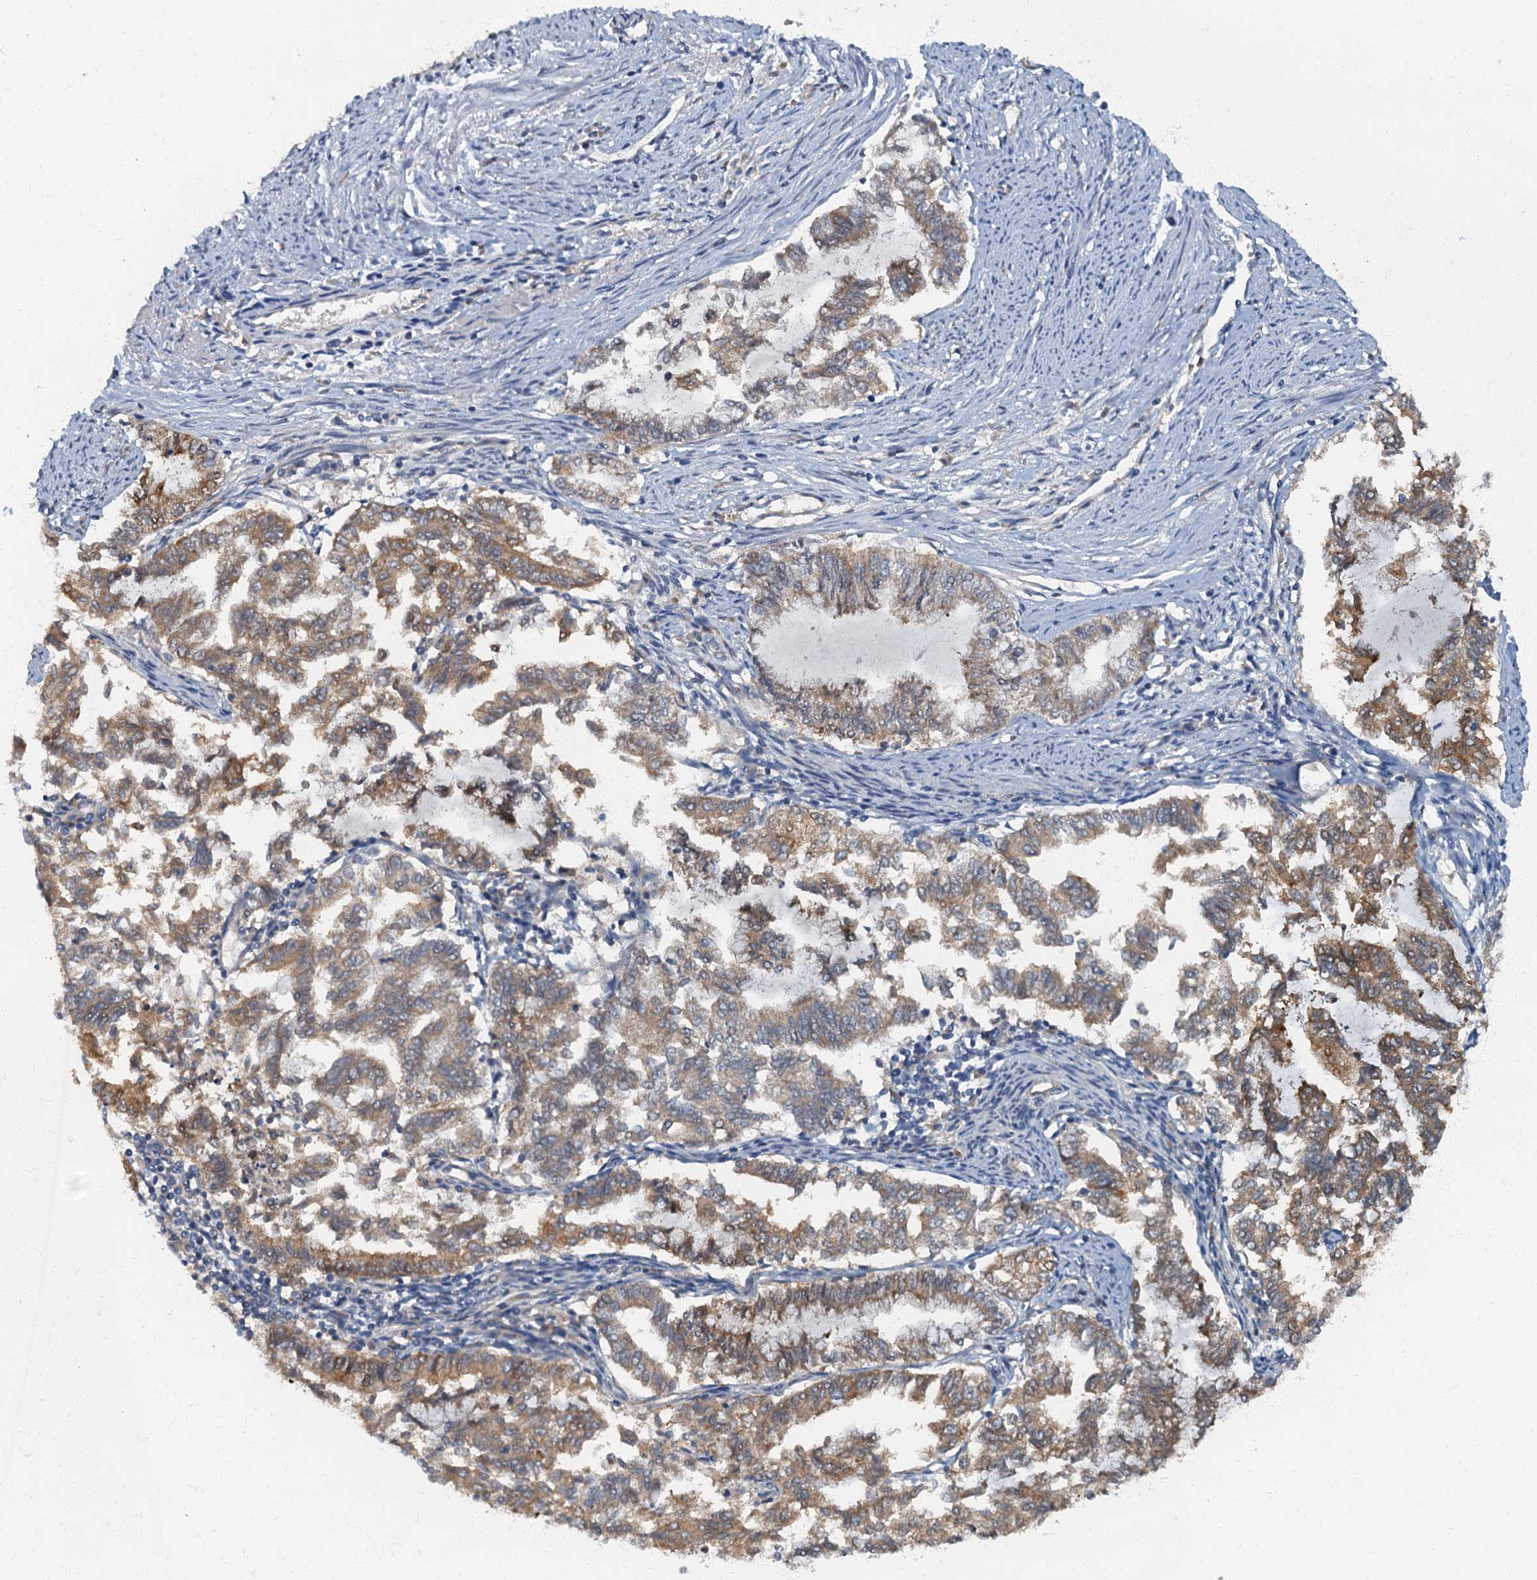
{"staining": {"intensity": "moderate", "quantity": ">75%", "location": "cytoplasmic/membranous"}, "tissue": "endometrial cancer", "cell_type": "Tumor cells", "image_type": "cancer", "snomed": [{"axis": "morphology", "description": "Adenocarcinoma, NOS"}, {"axis": "topography", "description": "Endometrium"}], "caption": "Approximately >75% of tumor cells in endometrial cancer (adenocarcinoma) display moderate cytoplasmic/membranous protein staining as visualized by brown immunohistochemical staining.", "gene": "ARL11", "patient": {"sex": "female", "age": 79}}